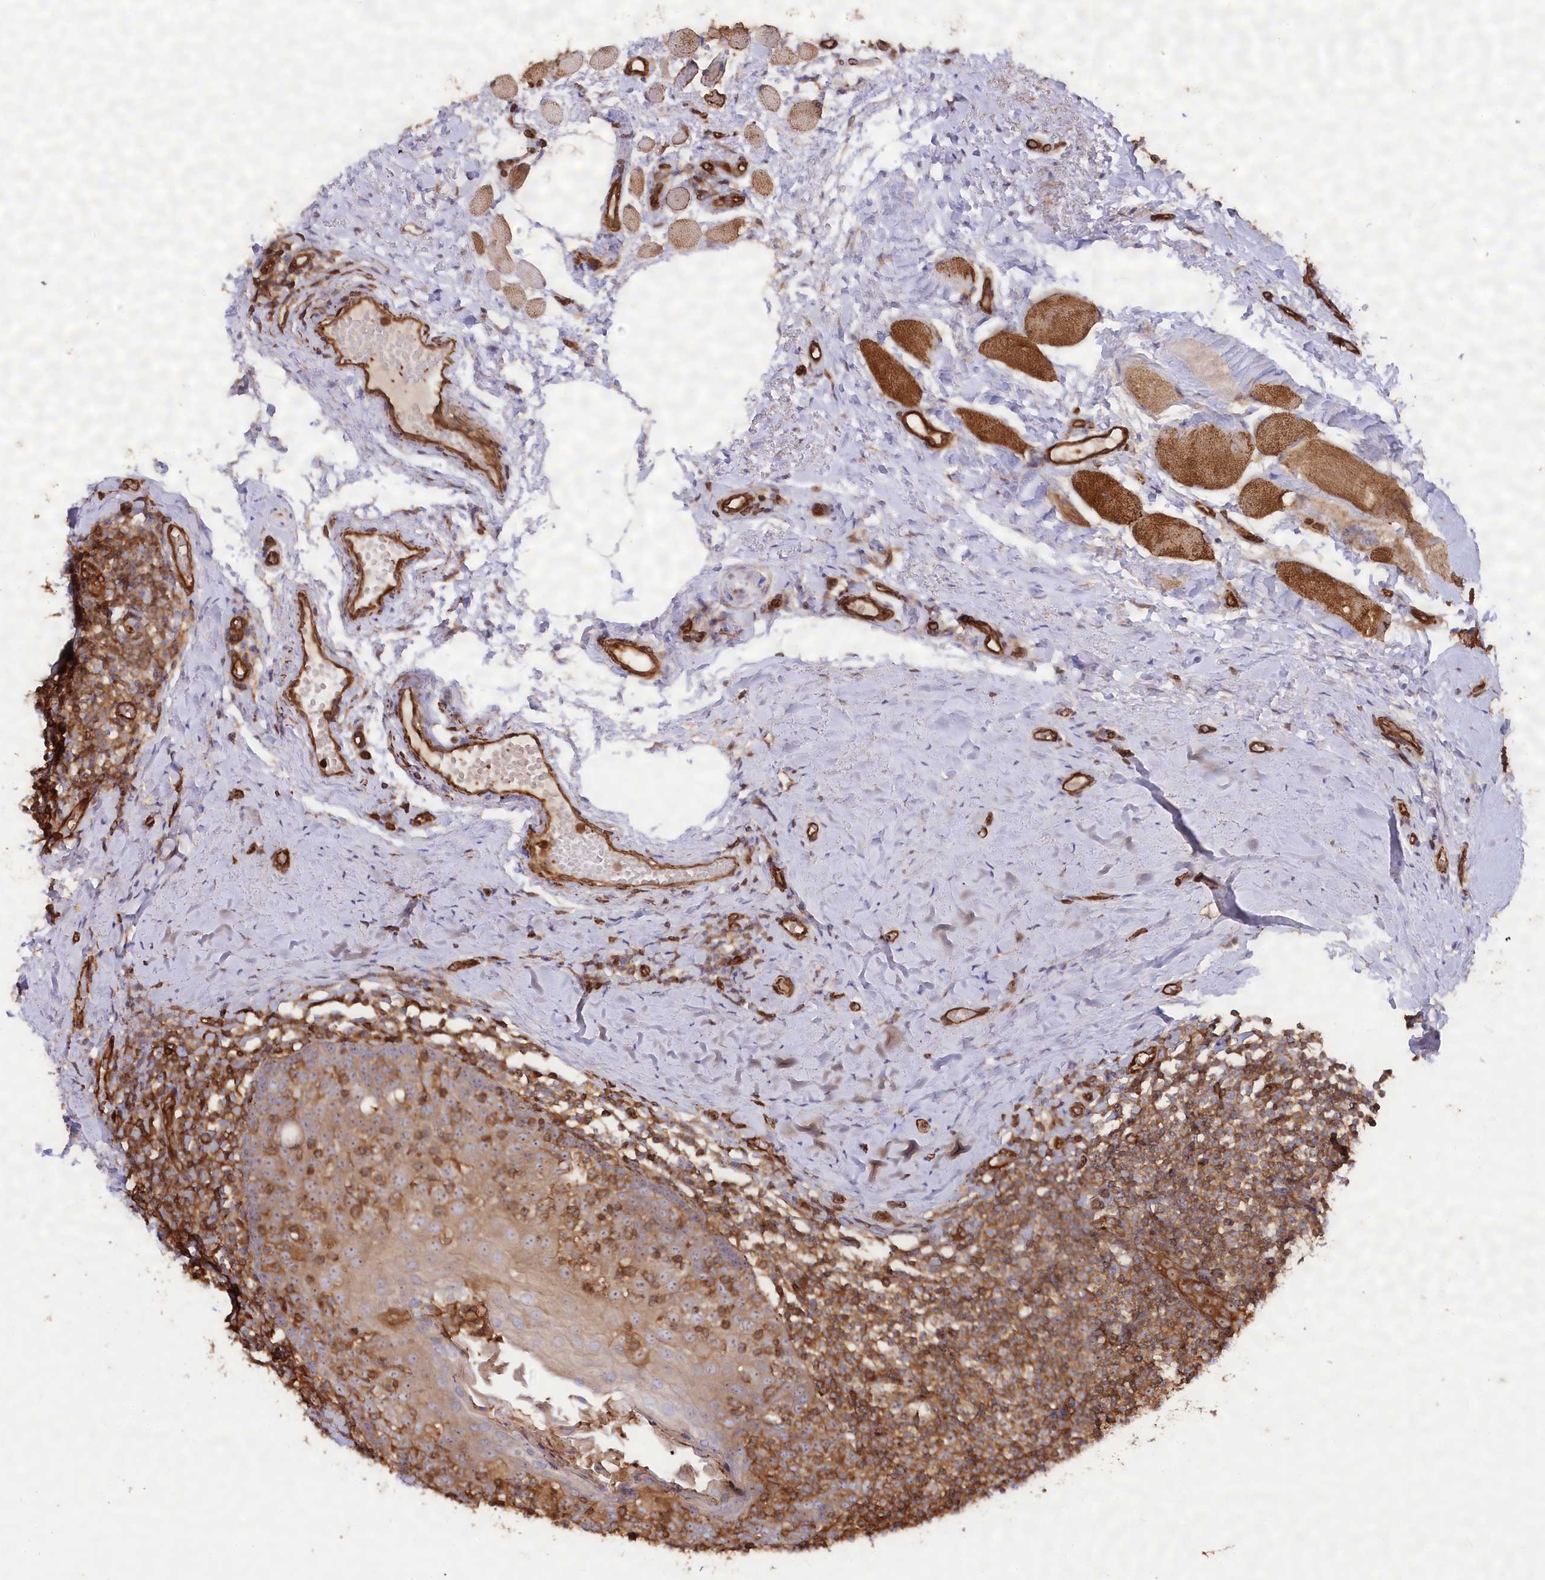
{"staining": {"intensity": "strong", "quantity": ">75%", "location": "cytoplasmic/membranous"}, "tissue": "tonsil", "cell_type": "Germinal center cells", "image_type": "normal", "snomed": [{"axis": "morphology", "description": "Normal tissue, NOS"}, {"axis": "topography", "description": "Tonsil"}], "caption": "A brown stain shows strong cytoplasmic/membranous staining of a protein in germinal center cells of normal tonsil. Nuclei are stained in blue.", "gene": "WDR36", "patient": {"sex": "female", "age": 19}}